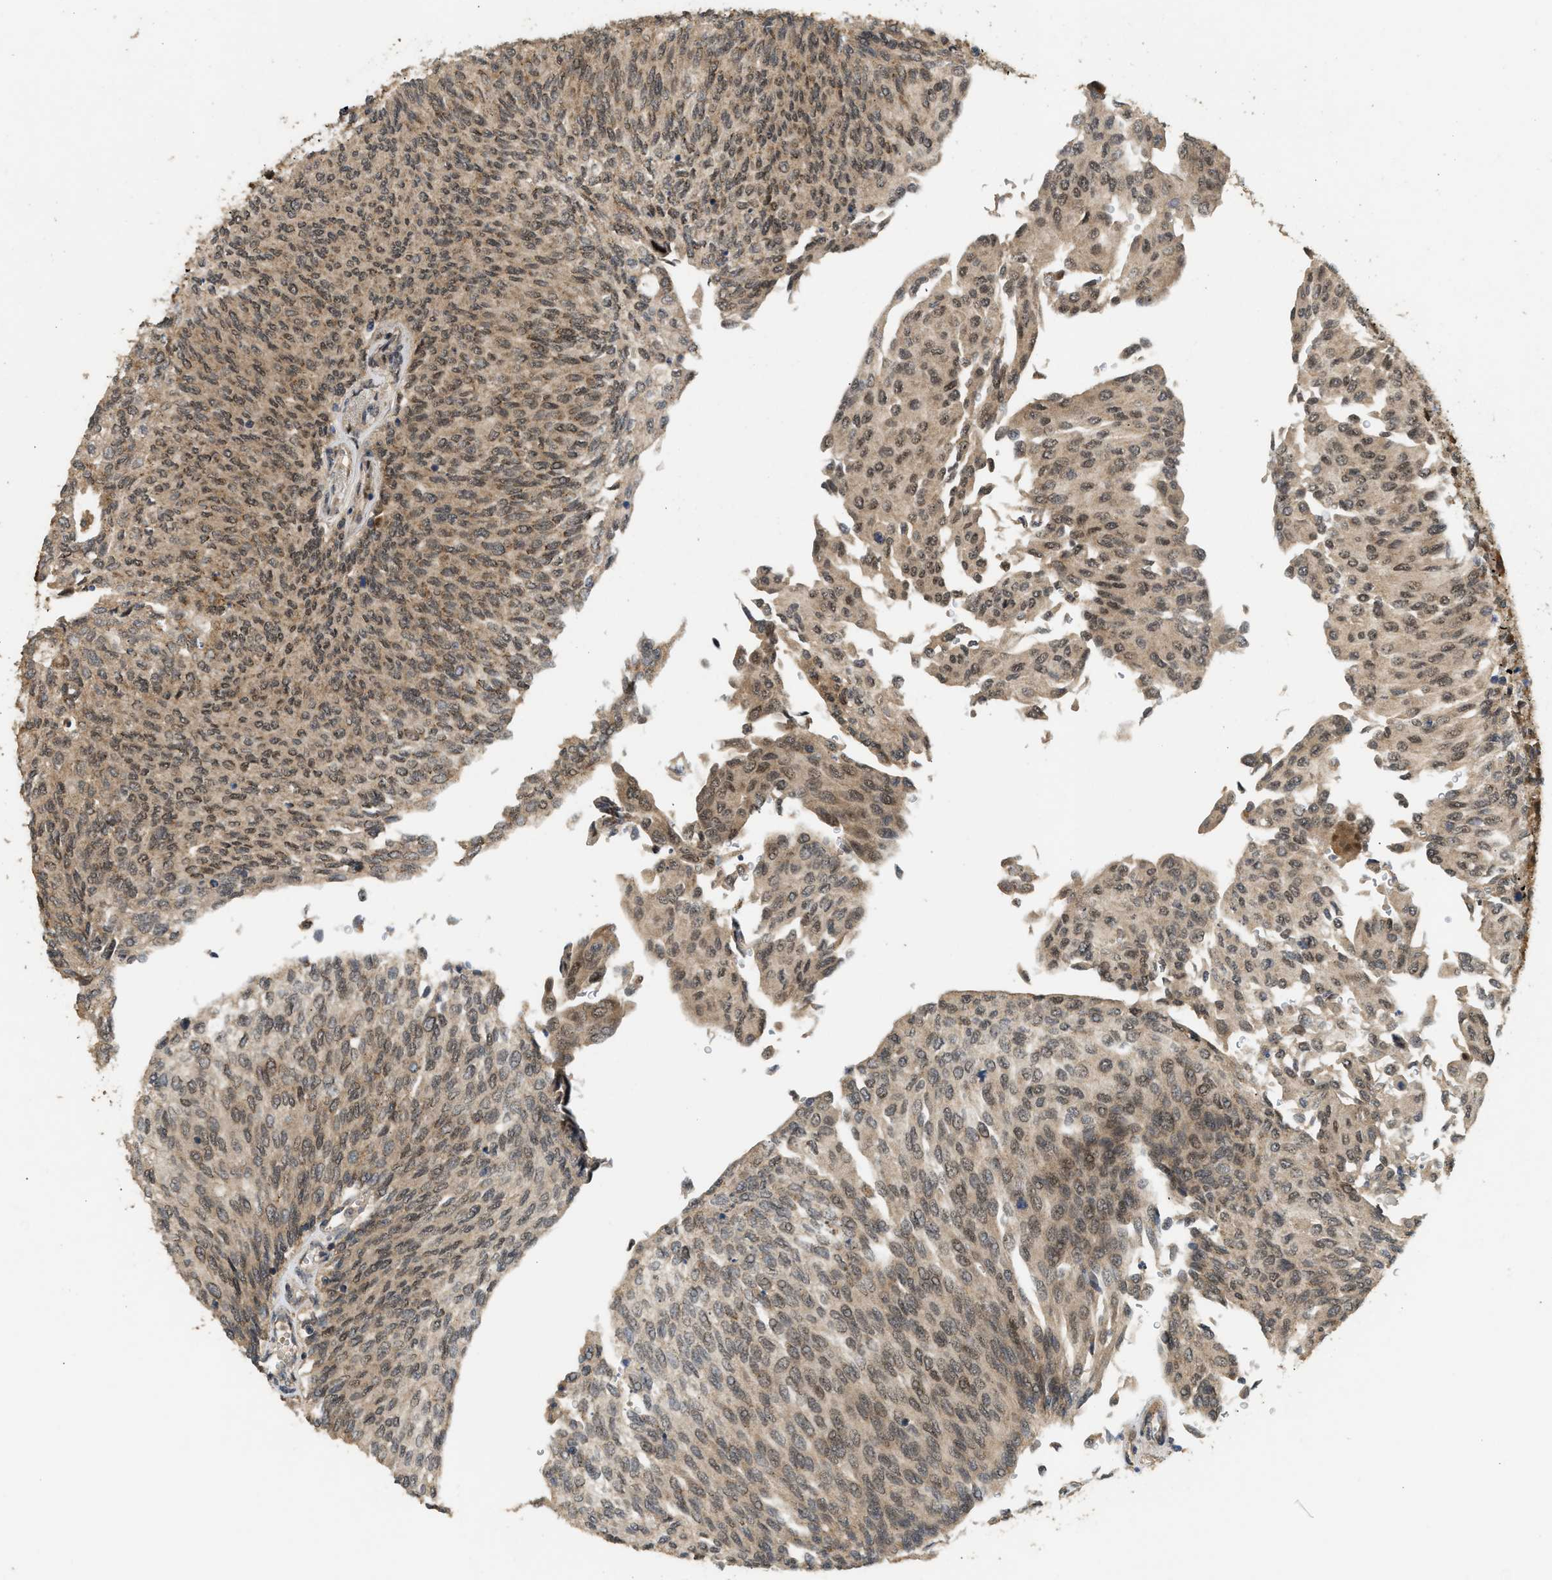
{"staining": {"intensity": "weak", "quantity": ">75%", "location": "cytoplasmic/membranous"}, "tissue": "urothelial cancer", "cell_type": "Tumor cells", "image_type": "cancer", "snomed": [{"axis": "morphology", "description": "Urothelial carcinoma, Low grade"}, {"axis": "topography", "description": "Urinary bladder"}], "caption": "Immunohistochemistry micrograph of low-grade urothelial carcinoma stained for a protein (brown), which demonstrates low levels of weak cytoplasmic/membranous positivity in about >75% of tumor cells.", "gene": "GET1", "patient": {"sex": "female", "age": 79}}